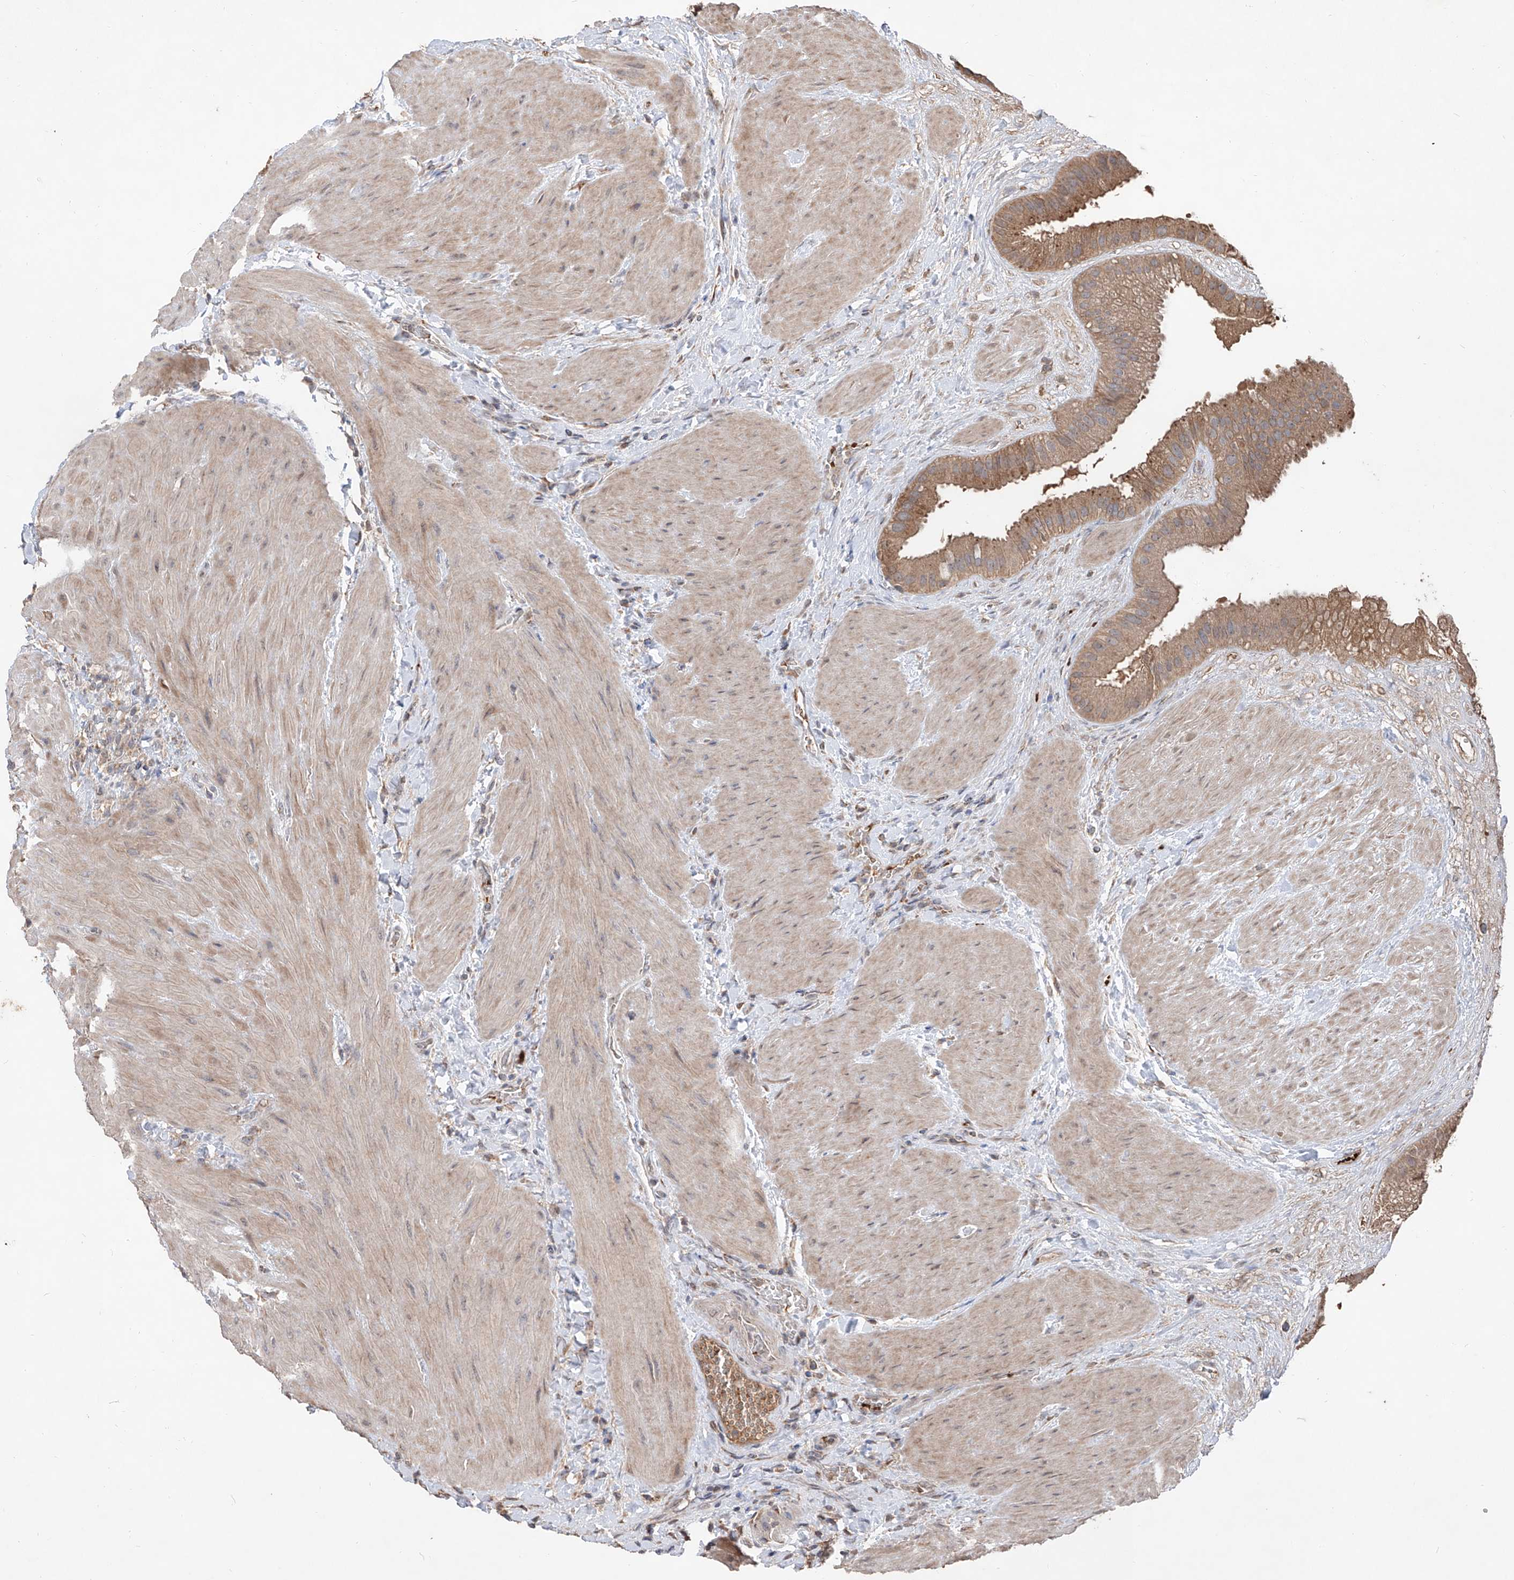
{"staining": {"intensity": "moderate", "quantity": ">75%", "location": "cytoplasmic/membranous"}, "tissue": "gallbladder", "cell_type": "Glandular cells", "image_type": "normal", "snomed": [{"axis": "morphology", "description": "Normal tissue, NOS"}, {"axis": "topography", "description": "Gallbladder"}], "caption": "Gallbladder was stained to show a protein in brown. There is medium levels of moderate cytoplasmic/membranous positivity in approximately >75% of glandular cells.", "gene": "EDN1", "patient": {"sex": "male", "age": 55}}